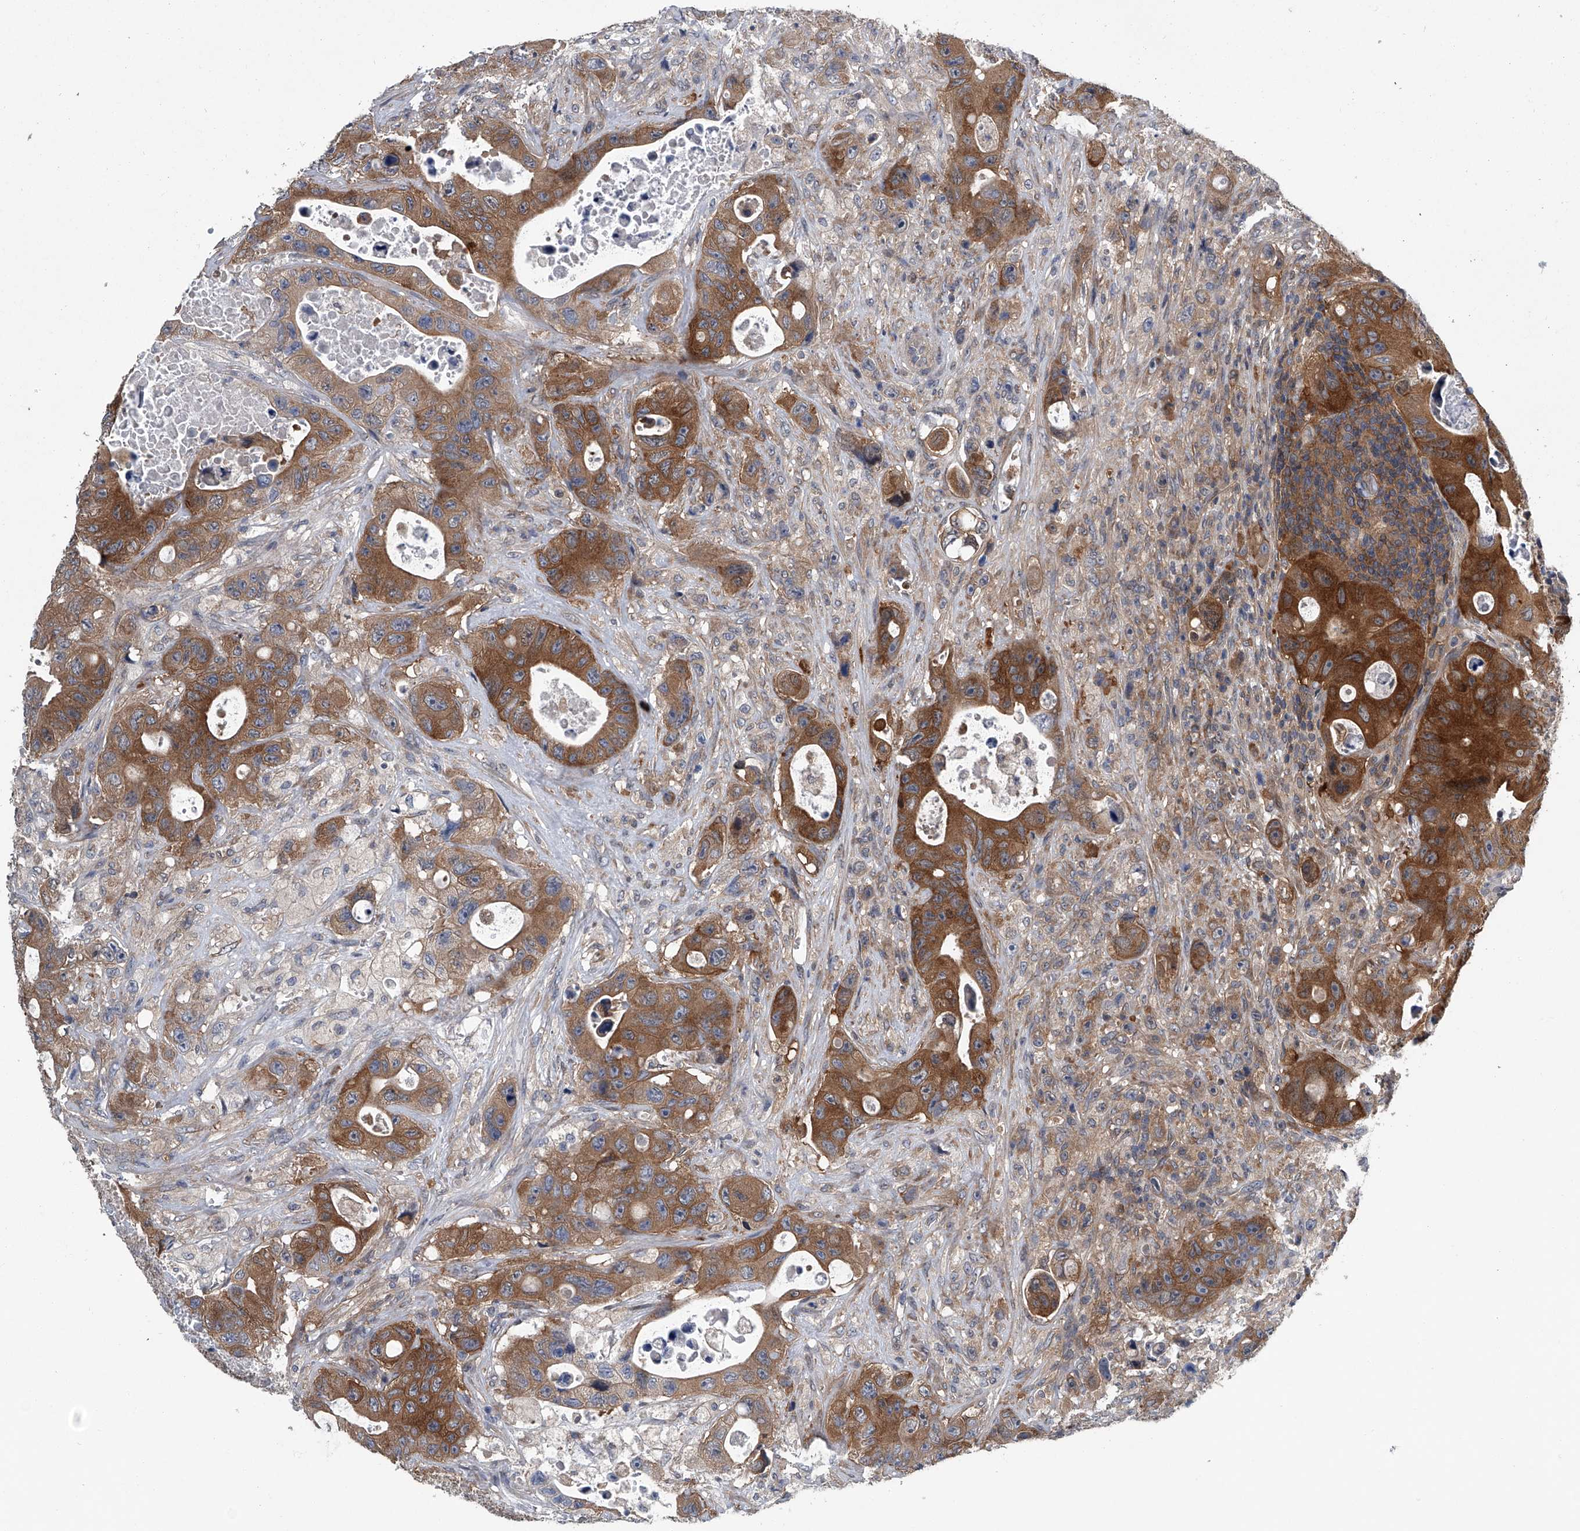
{"staining": {"intensity": "moderate", "quantity": ">75%", "location": "cytoplasmic/membranous"}, "tissue": "colorectal cancer", "cell_type": "Tumor cells", "image_type": "cancer", "snomed": [{"axis": "morphology", "description": "Adenocarcinoma, NOS"}, {"axis": "topography", "description": "Colon"}], "caption": "Immunohistochemical staining of human colorectal adenocarcinoma displays medium levels of moderate cytoplasmic/membranous protein positivity in approximately >75% of tumor cells. The staining is performed using DAB (3,3'-diaminobenzidine) brown chromogen to label protein expression. The nuclei are counter-stained blue using hematoxylin.", "gene": "PPP2R5D", "patient": {"sex": "female", "age": 46}}